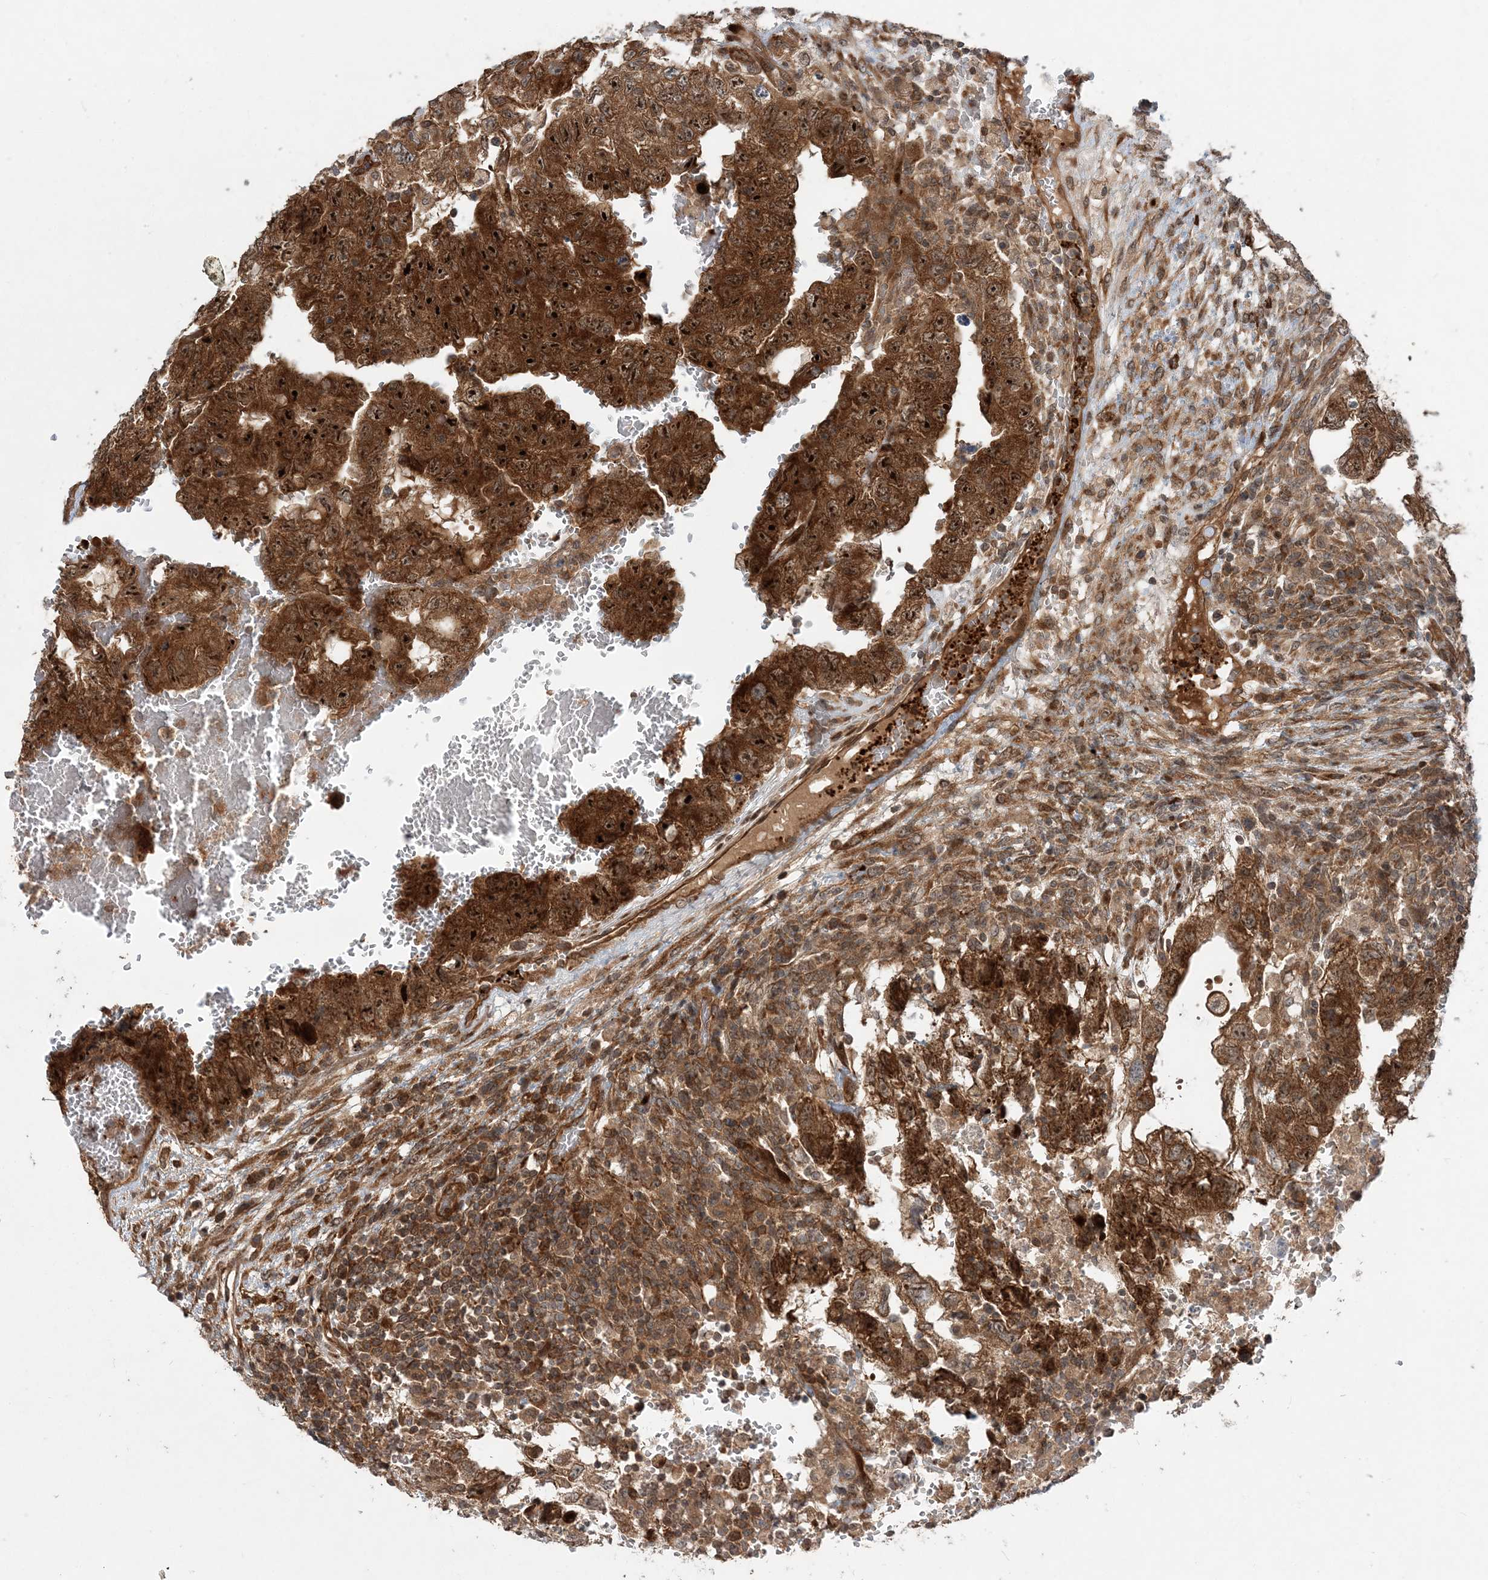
{"staining": {"intensity": "strong", "quantity": ">75%", "location": "cytoplasmic/membranous,nuclear"}, "tissue": "testis cancer", "cell_type": "Tumor cells", "image_type": "cancer", "snomed": [{"axis": "morphology", "description": "Carcinoma, Embryonal, NOS"}, {"axis": "topography", "description": "Testis"}], "caption": "Embryonal carcinoma (testis) stained with immunohistochemistry (IHC) displays strong cytoplasmic/membranous and nuclear expression in about >75% of tumor cells.", "gene": "GEMIN5", "patient": {"sex": "male", "age": 36}}